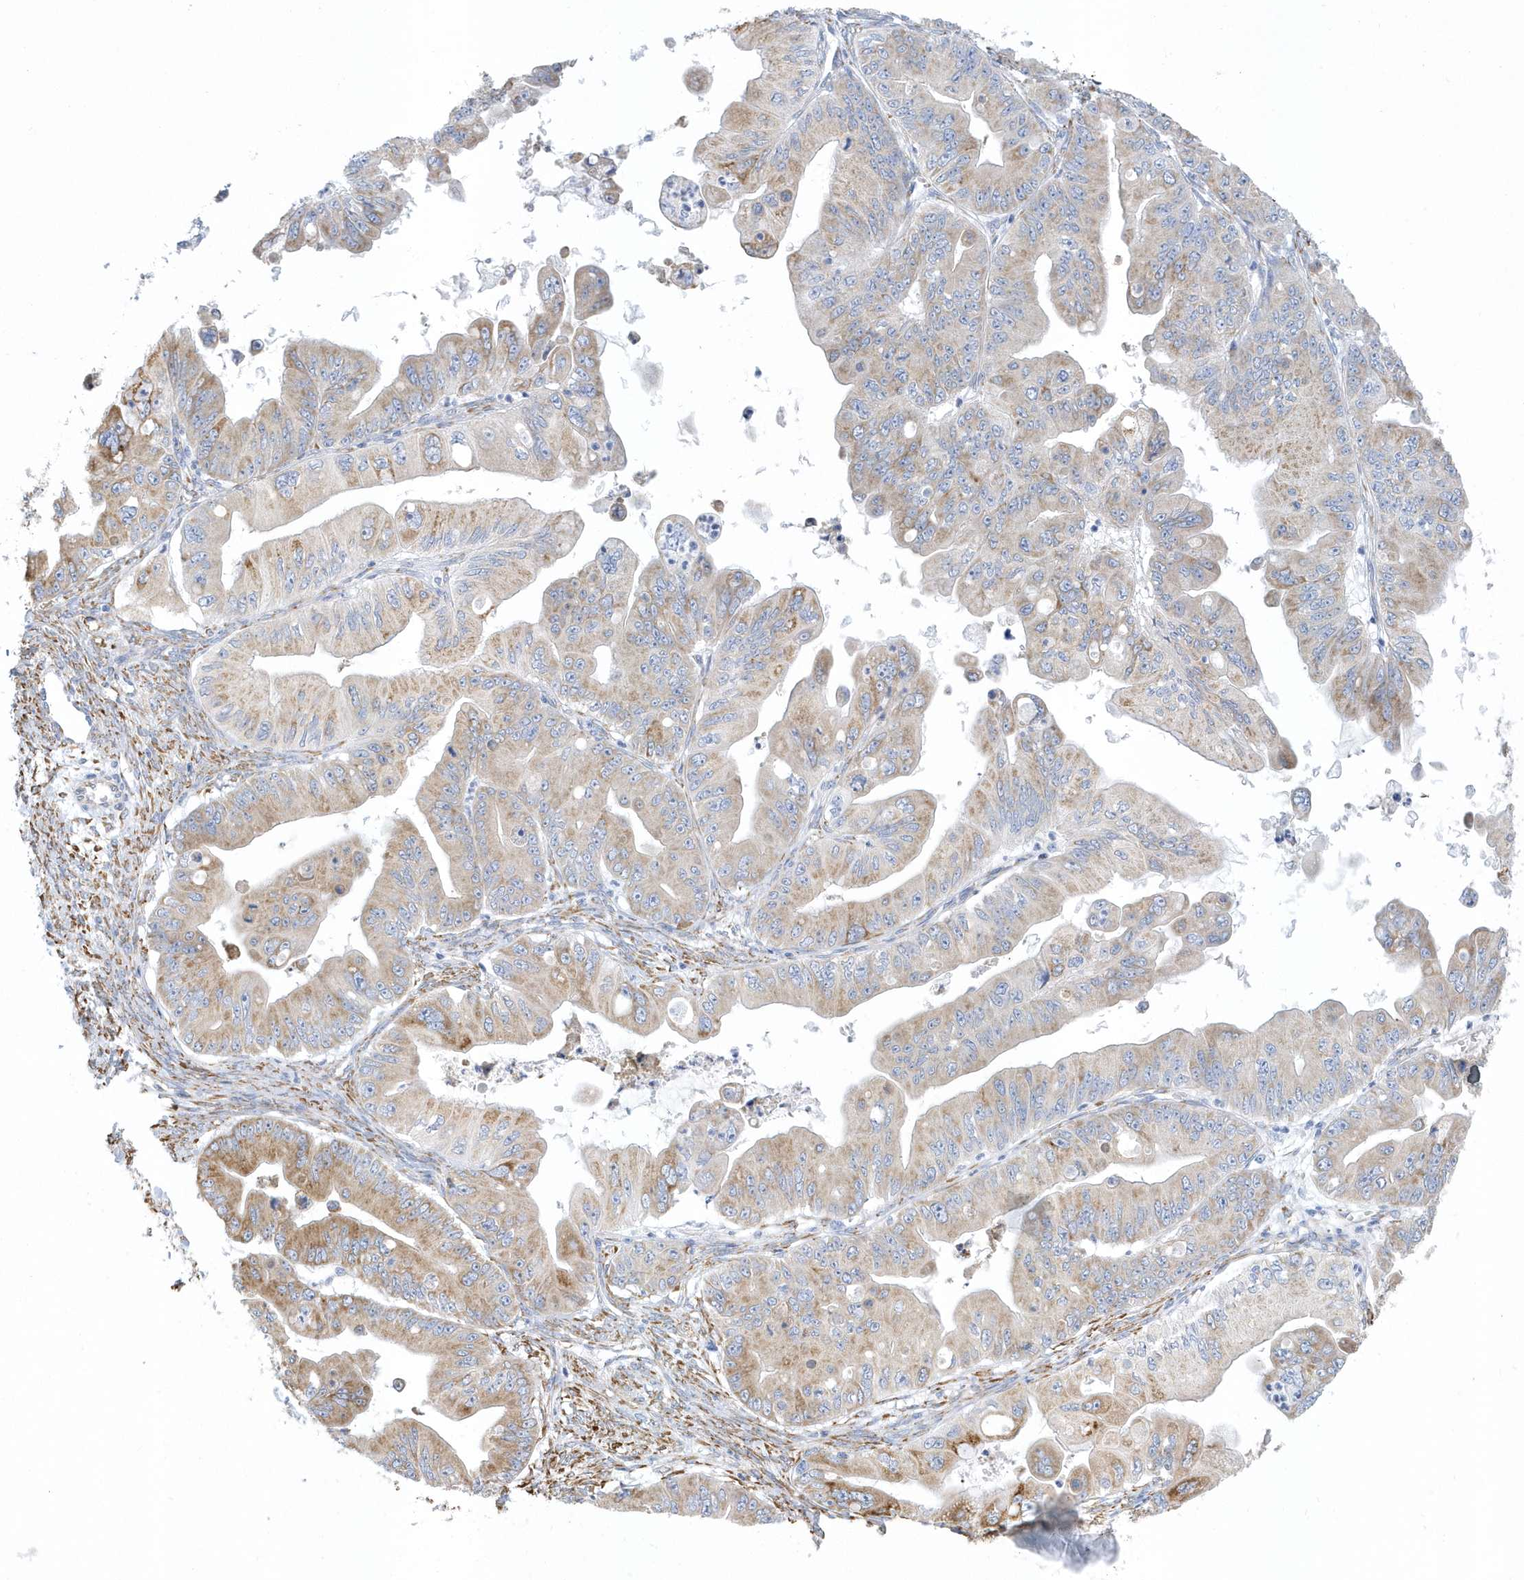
{"staining": {"intensity": "moderate", "quantity": "25%-75%", "location": "cytoplasmic/membranous"}, "tissue": "ovarian cancer", "cell_type": "Tumor cells", "image_type": "cancer", "snomed": [{"axis": "morphology", "description": "Cystadenocarcinoma, mucinous, NOS"}, {"axis": "topography", "description": "Ovary"}], "caption": "Immunohistochemistry histopathology image of neoplastic tissue: mucinous cystadenocarcinoma (ovarian) stained using immunohistochemistry (IHC) exhibits medium levels of moderate protein expression localized specifically in the cytoplasmic/membranous of tumor cells, appearing as a cytoplasmic/membranous brown color.", "gene": "DCAF1", "patient": {"sex": "female", "age": 71}}